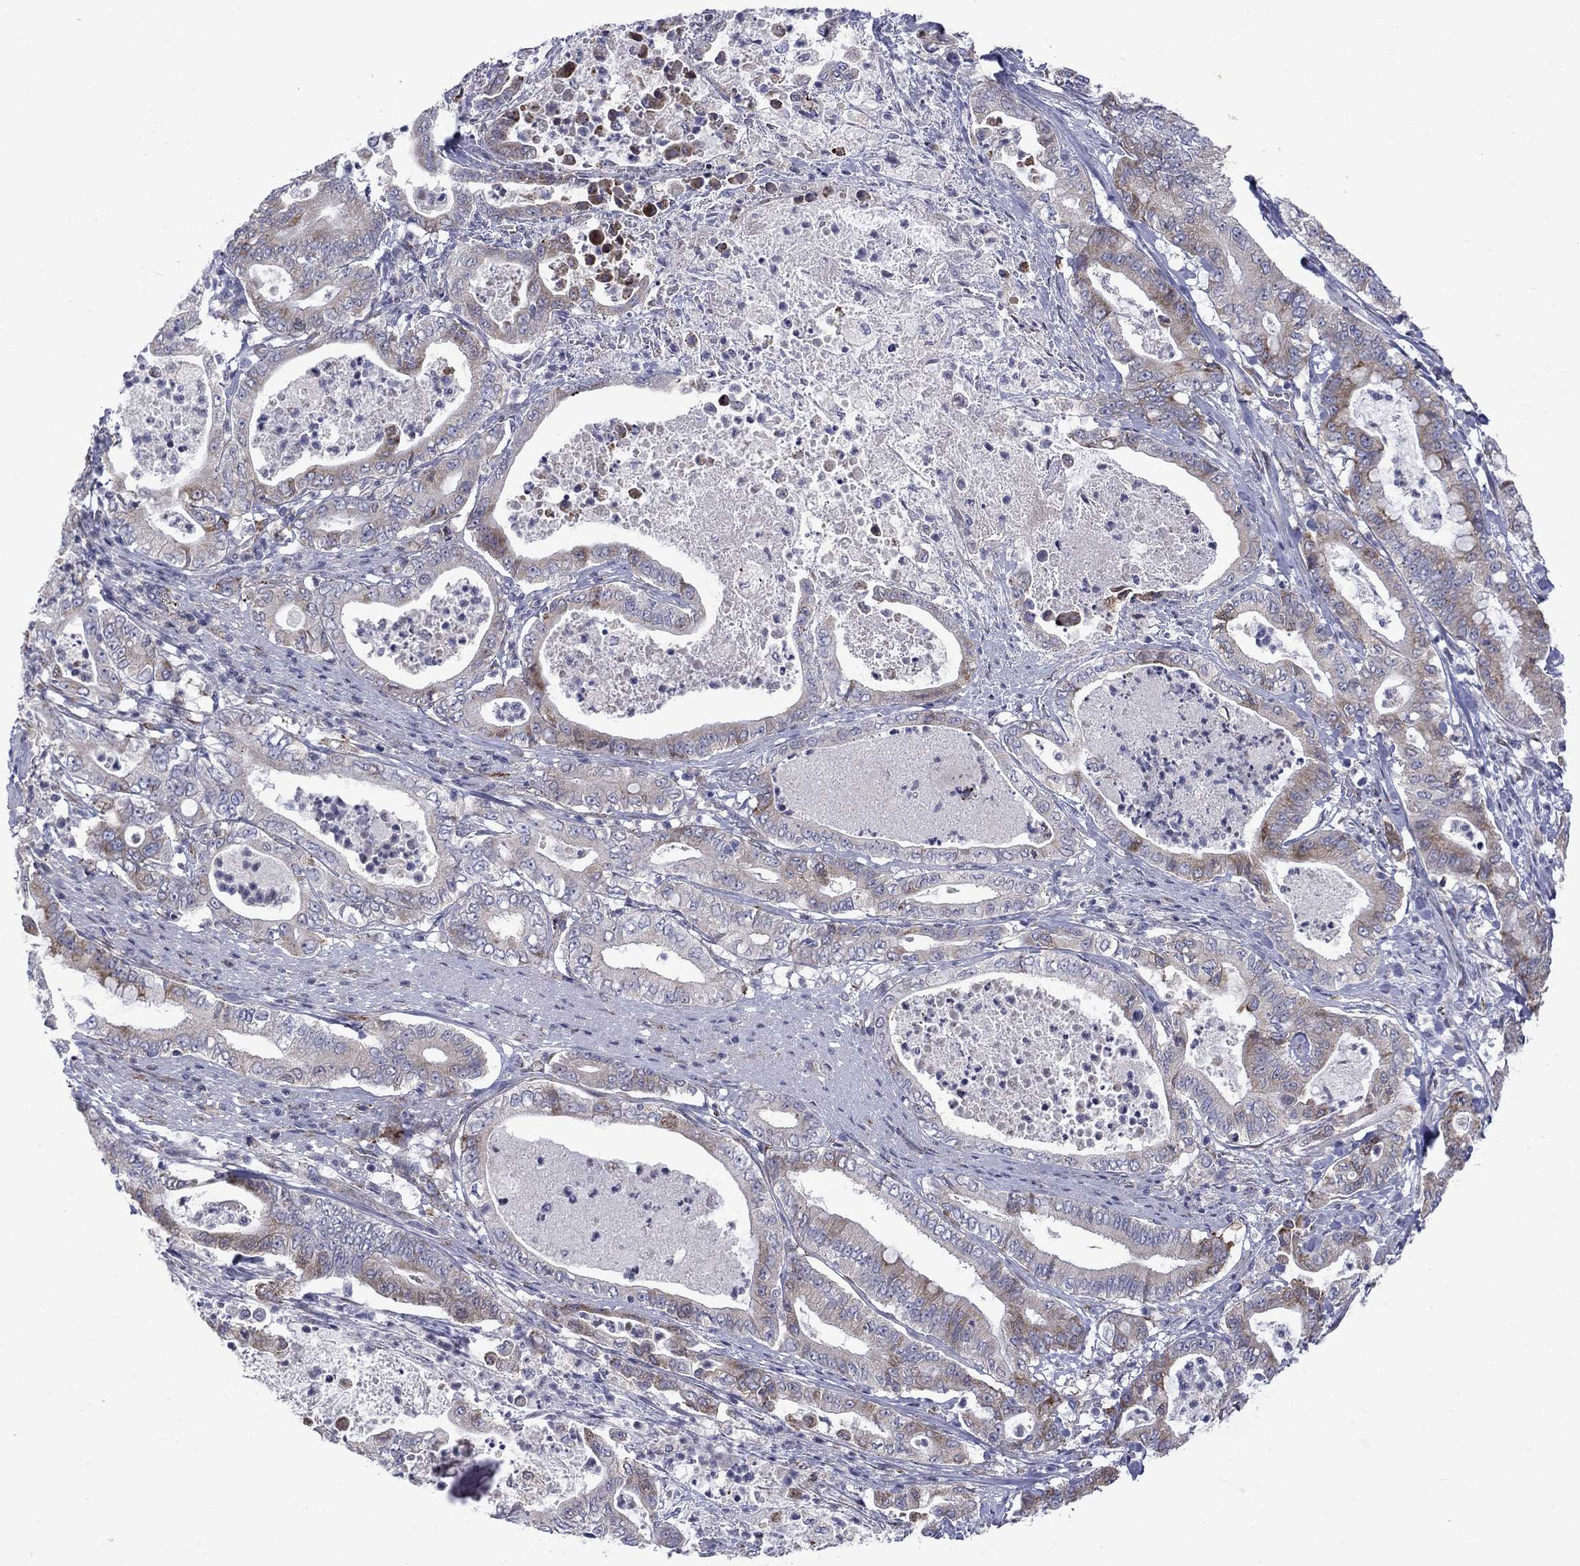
{"staining": {"intensity": "moderate", "quantity": "<25%", "location": "cytoplasmic/membranous"}, "tissue": "pancreatic cancer", "cell_type": "Tumor cells", "image_type": "cancer", "snomed": [{"axis": "morphology", "description": "Adenocarcinoma, NOS"}, {"axis": "topography", "description": "Pancreas"}], "caption": "A photomicrograph of pancreatic adenocarcinoma stained for a protein displays moderate cytoplasmic/membranous brown staining in tumor cells.", "gene": "ASNS", "patient": {"sex": "male", "age": 71}}